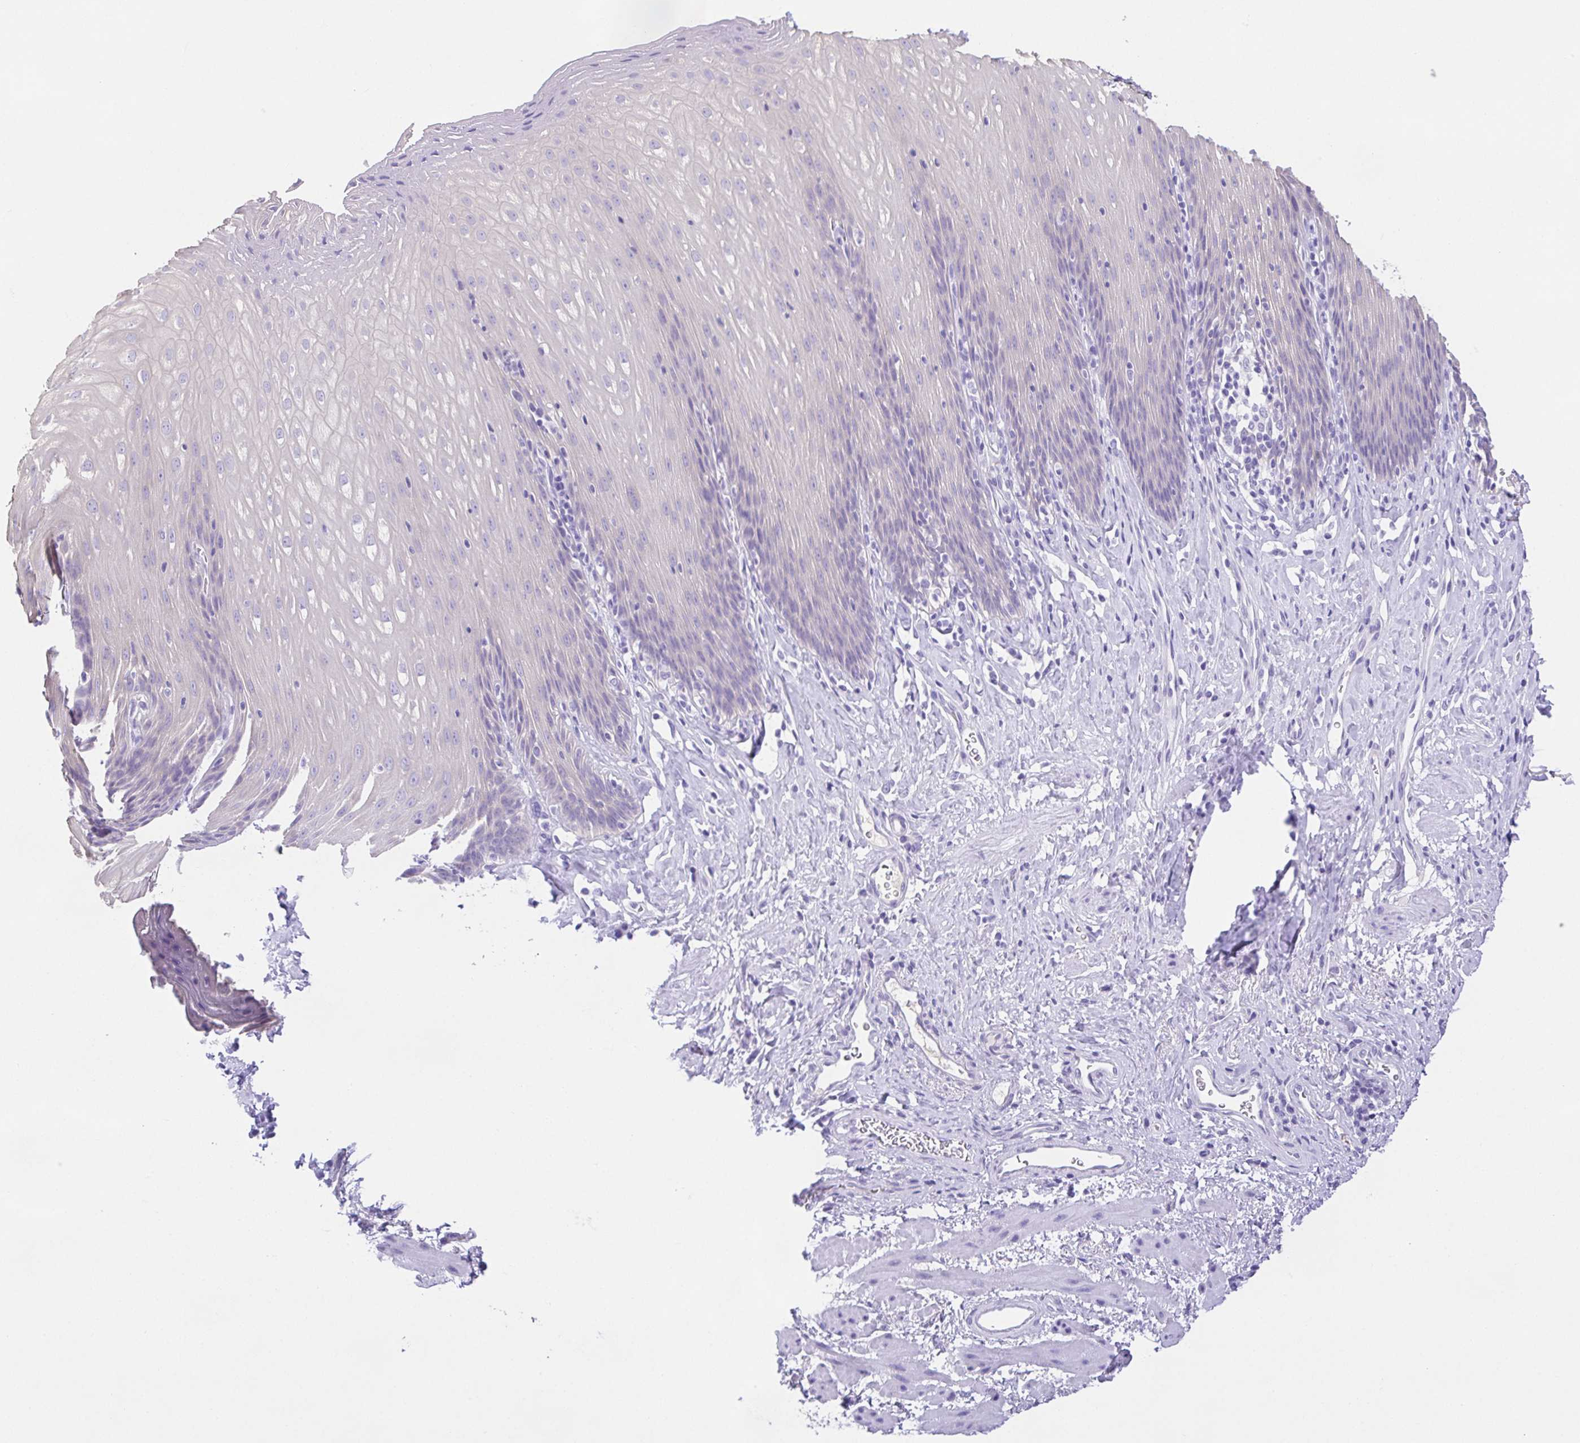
{"staining": {"intensity": "negative", "quantity": "none", "location": "none"}, "tissue": "esophagus", "cell_type": "Squamous epithelial cells", "image_type": "normal", "snomed": [{"axis": "morphology", "description": "Normal tissue, NOS"}, {"axis": "topography", "description": "Esophagus"}], "caption": "Micrograph shows no significant protein expression in squamous epithelial cells of normal esophagus.", "gene": "SPATA4", "patient": {"sex": "female", "age": 61}}